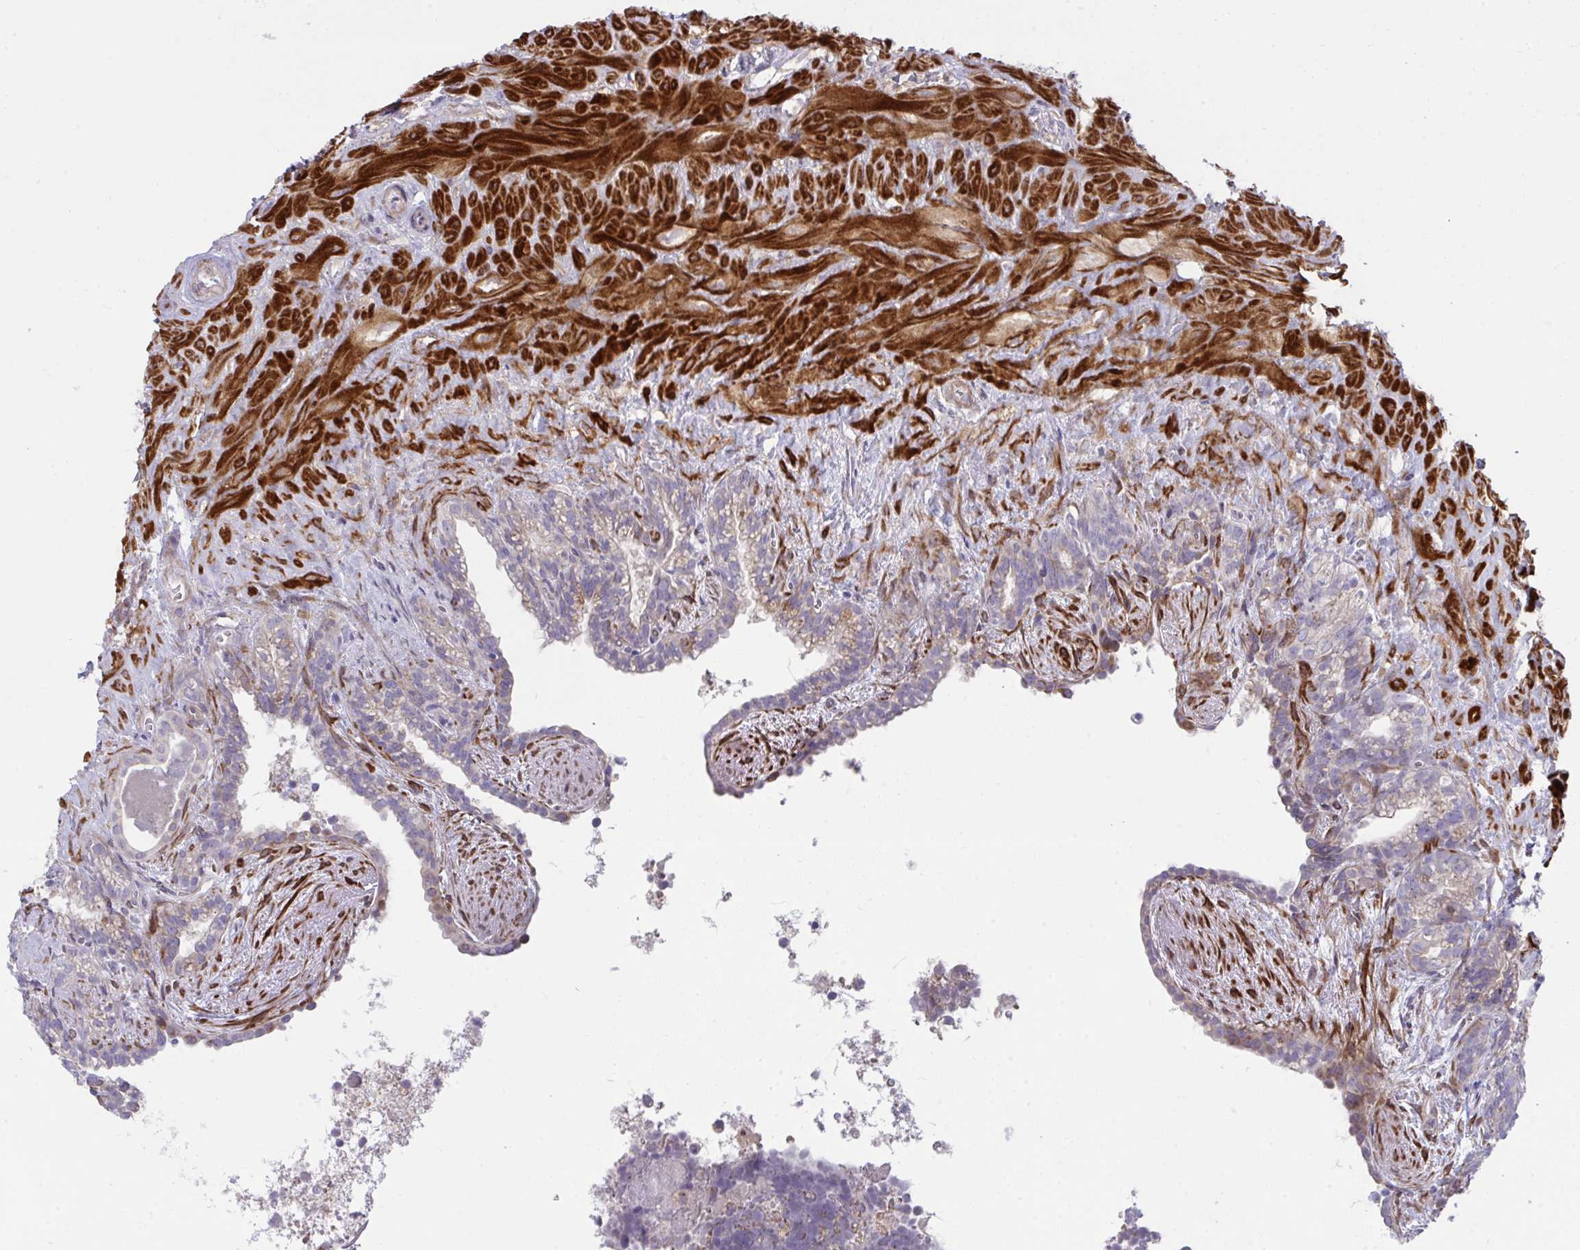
{"staining": {"intensity": "weak", "quantity": "25%-75%", "location": "cytoplasmic/membranous"}, "tissue": "seminal vesicle", "cell_type": "Glandular cells", "image_type": "normal", "snomed": [{"axis": "morphology", "description": "Normal tissue, NOS"}, {"axis": "topography", "description": "Seminal veicle"}], "caption": "The histopathology image shows a brown stain indicating the presence of a protein in the cytoplasmic/membranous of glandular cells in seminal vesicle. (brown staining indicates protein expression, while blue staining denotes nuclei).", "gene": "PIGZ", "patient": {"sex": "male", "age": 76}}